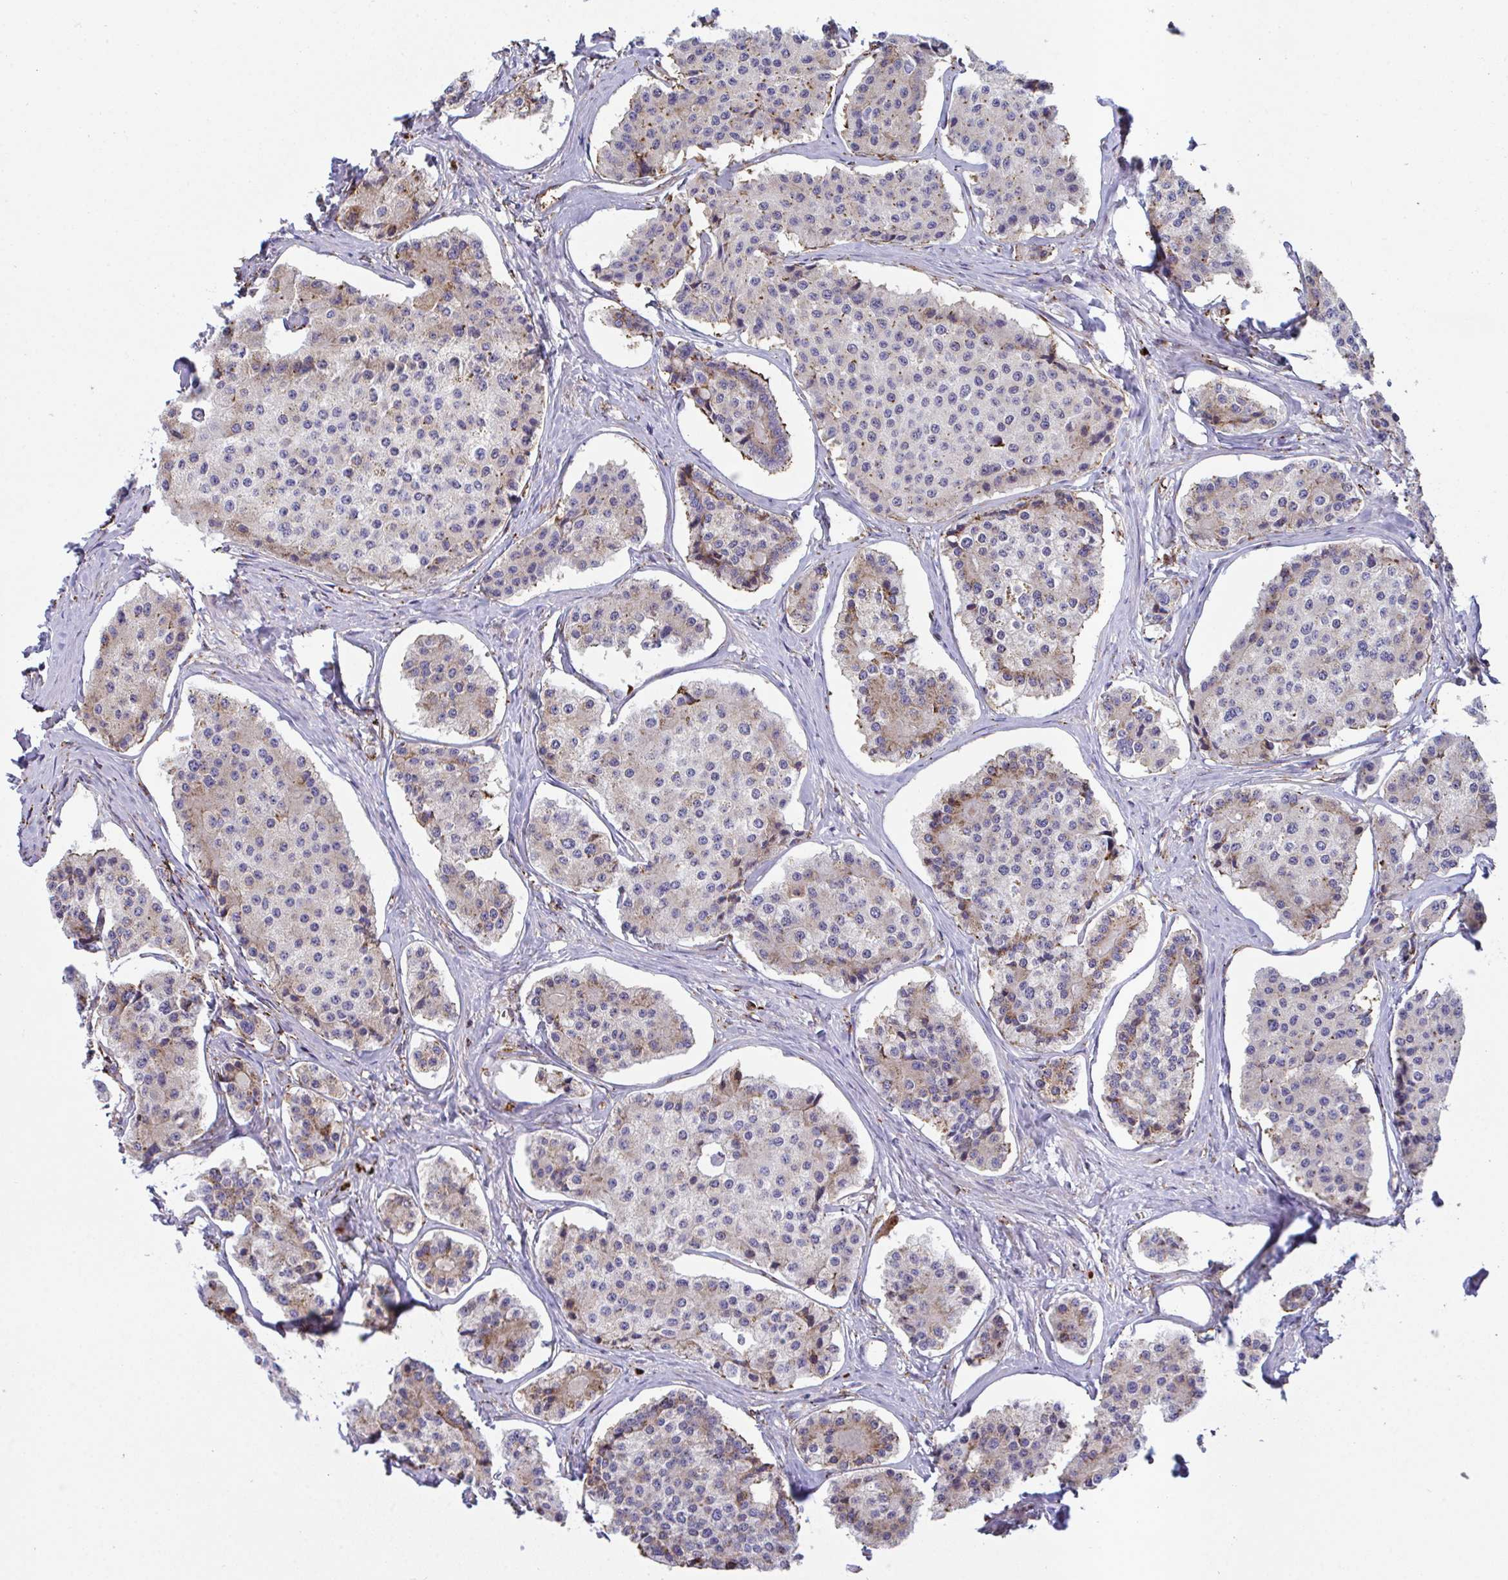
{"staining": {"intensity": "weak", "quantity": "25%-75%", "location": "cytoplasmic/membranous"}, "tissue": "carcinoid", "cell_type": "Tumor cells", "image_type": "cancer", "snomed": [{"axis": "morphology", "description": "Carcinoid, malignant, NOS"}, {"axis": "topography", "description": "Small intestine"}], "caption": "About 25%-75% of tumor cells in carcinoid exhibit weak cytoplasmic/membranous protein positivity as visualized by brown immunohistochemical staining.", "gene": "PEAK3", "patient": {"sex": "female", "age": 65}}